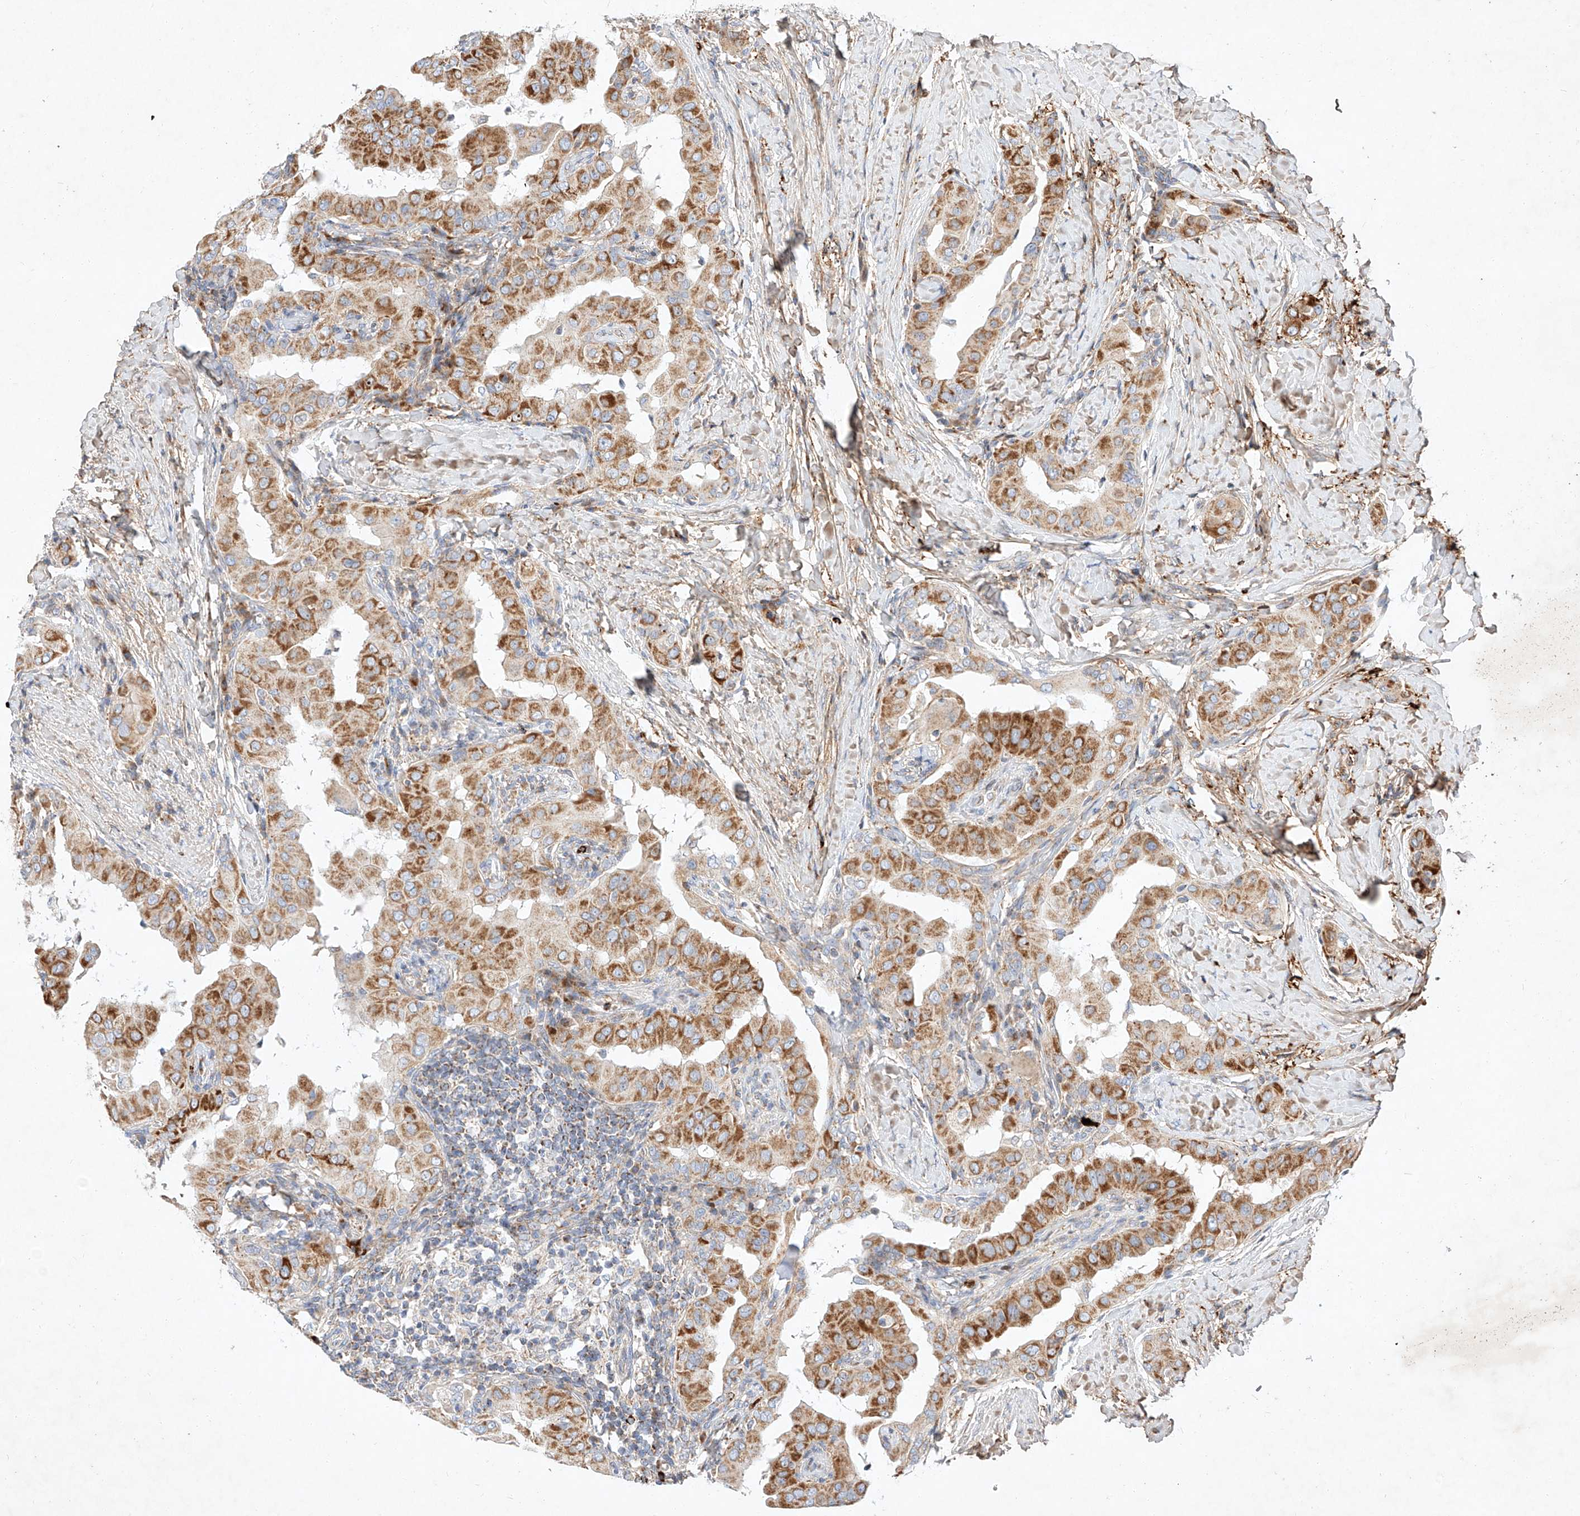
{"staining": {"intensity": "moderate", "quantity": ">75%", "location": "cytoplasmic/membranous"}, "tissue": "thyroid cancer", "cell_type": "Tumor cells", "image_type": "cancer", "snomed": [{"axis": "morphology", "description": "Papillary adenocarcinoma, NOS"}, {"axis": "topography", "description": "Thyroid gland"}], "caption": "Protein staining of thyroid cancer tissue reveals moderate cytoplasmic/membranous expression in about >75% of tumor cells. (DAB = brown stain, brightfield microscopy at high magnification).", "gene": "OSGEPL1", "patient": {"sex": "male", "age": 33}}